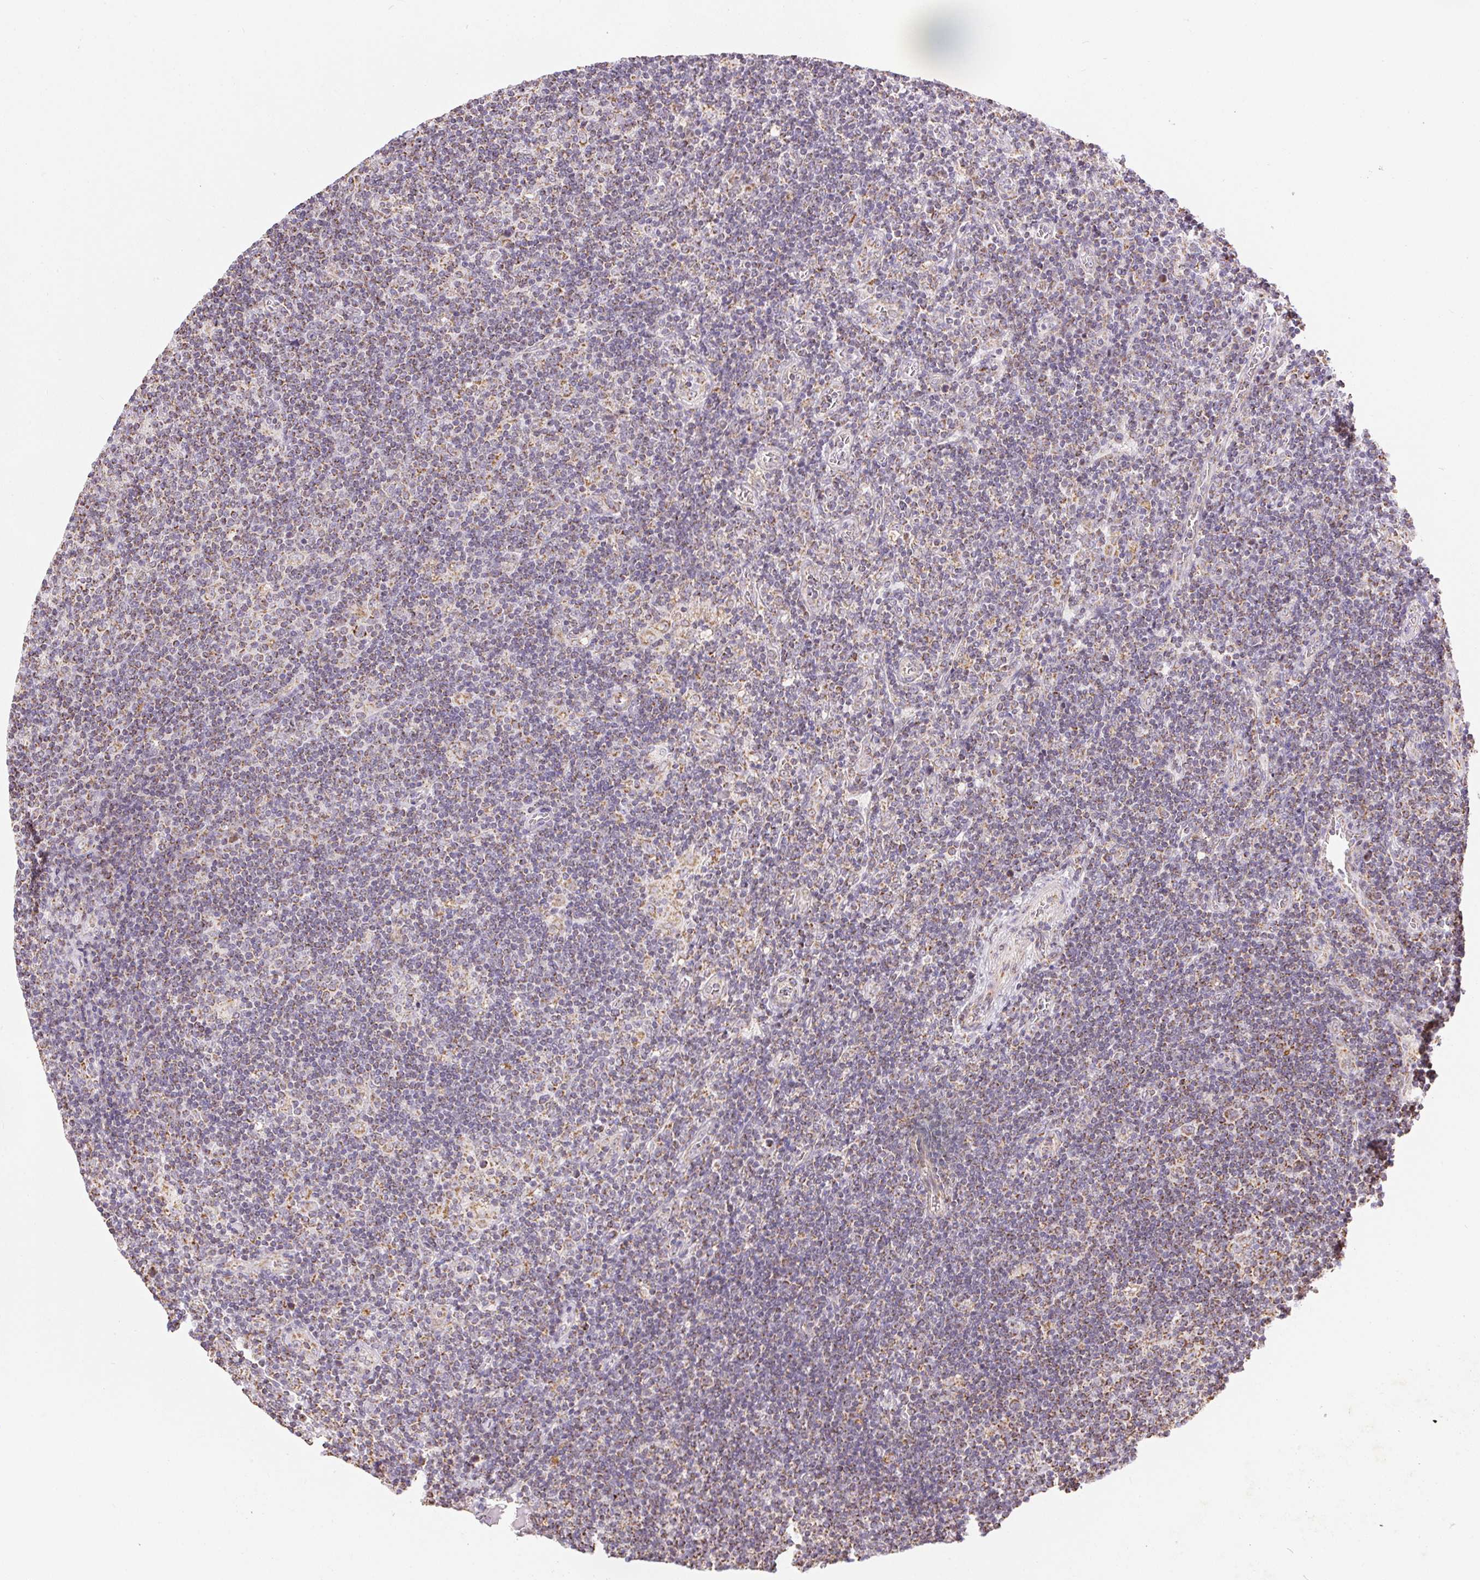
{"staining": {"intensity": "weak", "quantity": "25%-75%", "location": "cytoplasmic/membranous"}, "tissue": "lymphoma", "cell_type": "Tumor cells", "image_type": "cancer", "snomed": [{"axis": "morphology", "description": "Hodgkin's disease, NOS"}, {"axis": "topography", "description": "Lymph node"}], "caption": "Hodgkin's disease was stained to show a protein in brown. There is low levels of weak cytoplasmic/membranous staining in approximately 25%-75% of tumor cells.", "gene": "MAPK11", "patient": {"sex": "male", "age": 40}}